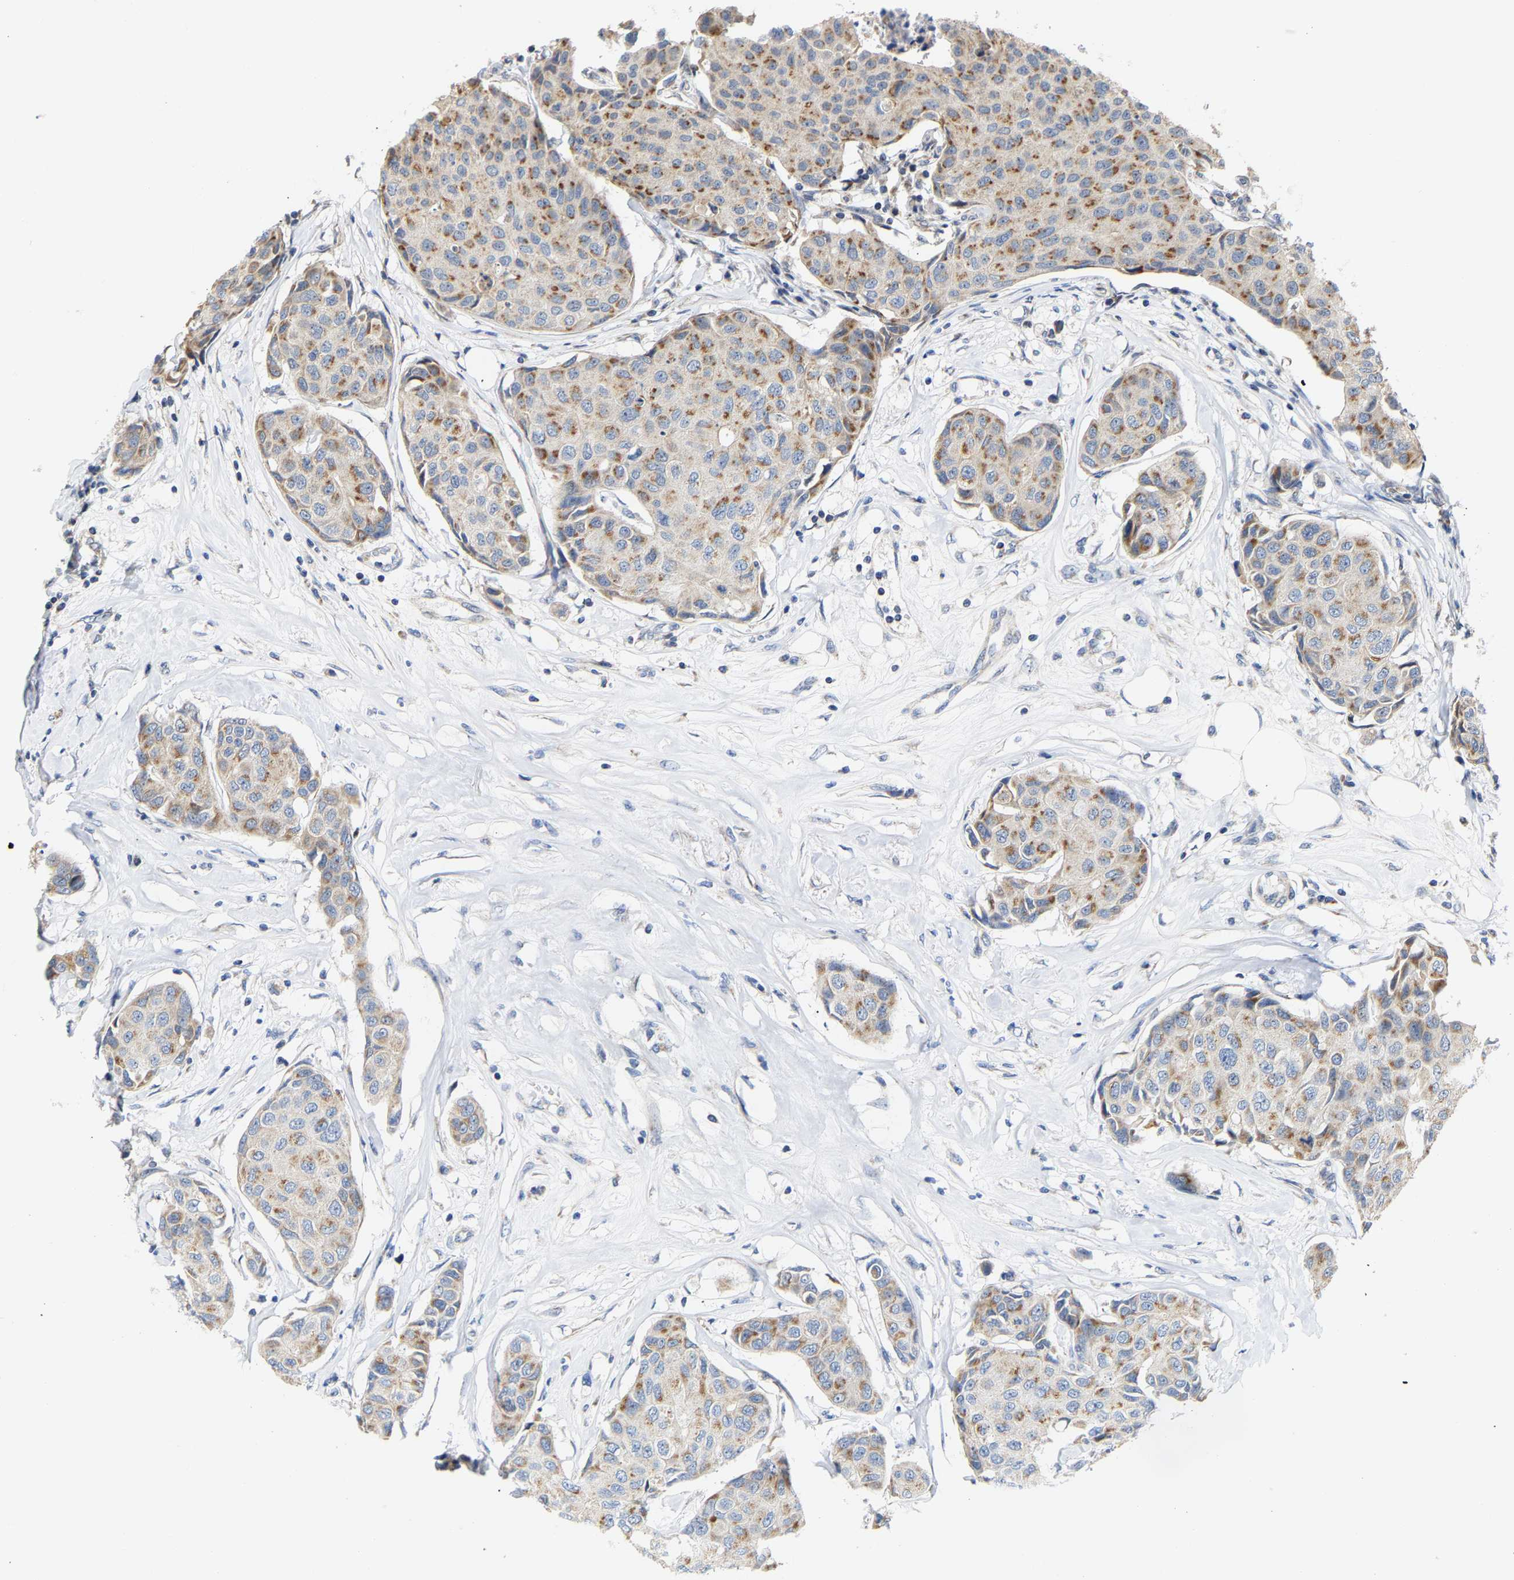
{"staining": {"intensity": "moderate", "quantity": ">75%", "location": "cytoplasmic/membranous"}, "tissue": "breast cancer", "cell_type": "Tumor cells", "image_type": "cancer", "snomed": [{"axis": "morphology", "description": "Duct carcinoma"}, {"axis": "topography", "description": "Breast"}], "caption": "A brown stain highlights moderate cytoplasmic/membranous staining of a protein in human breast cancer (invasive ductal carcinoma) tumor cells.", "gene": "PCNT", "patient": {"sex": "female", "age": 80}}